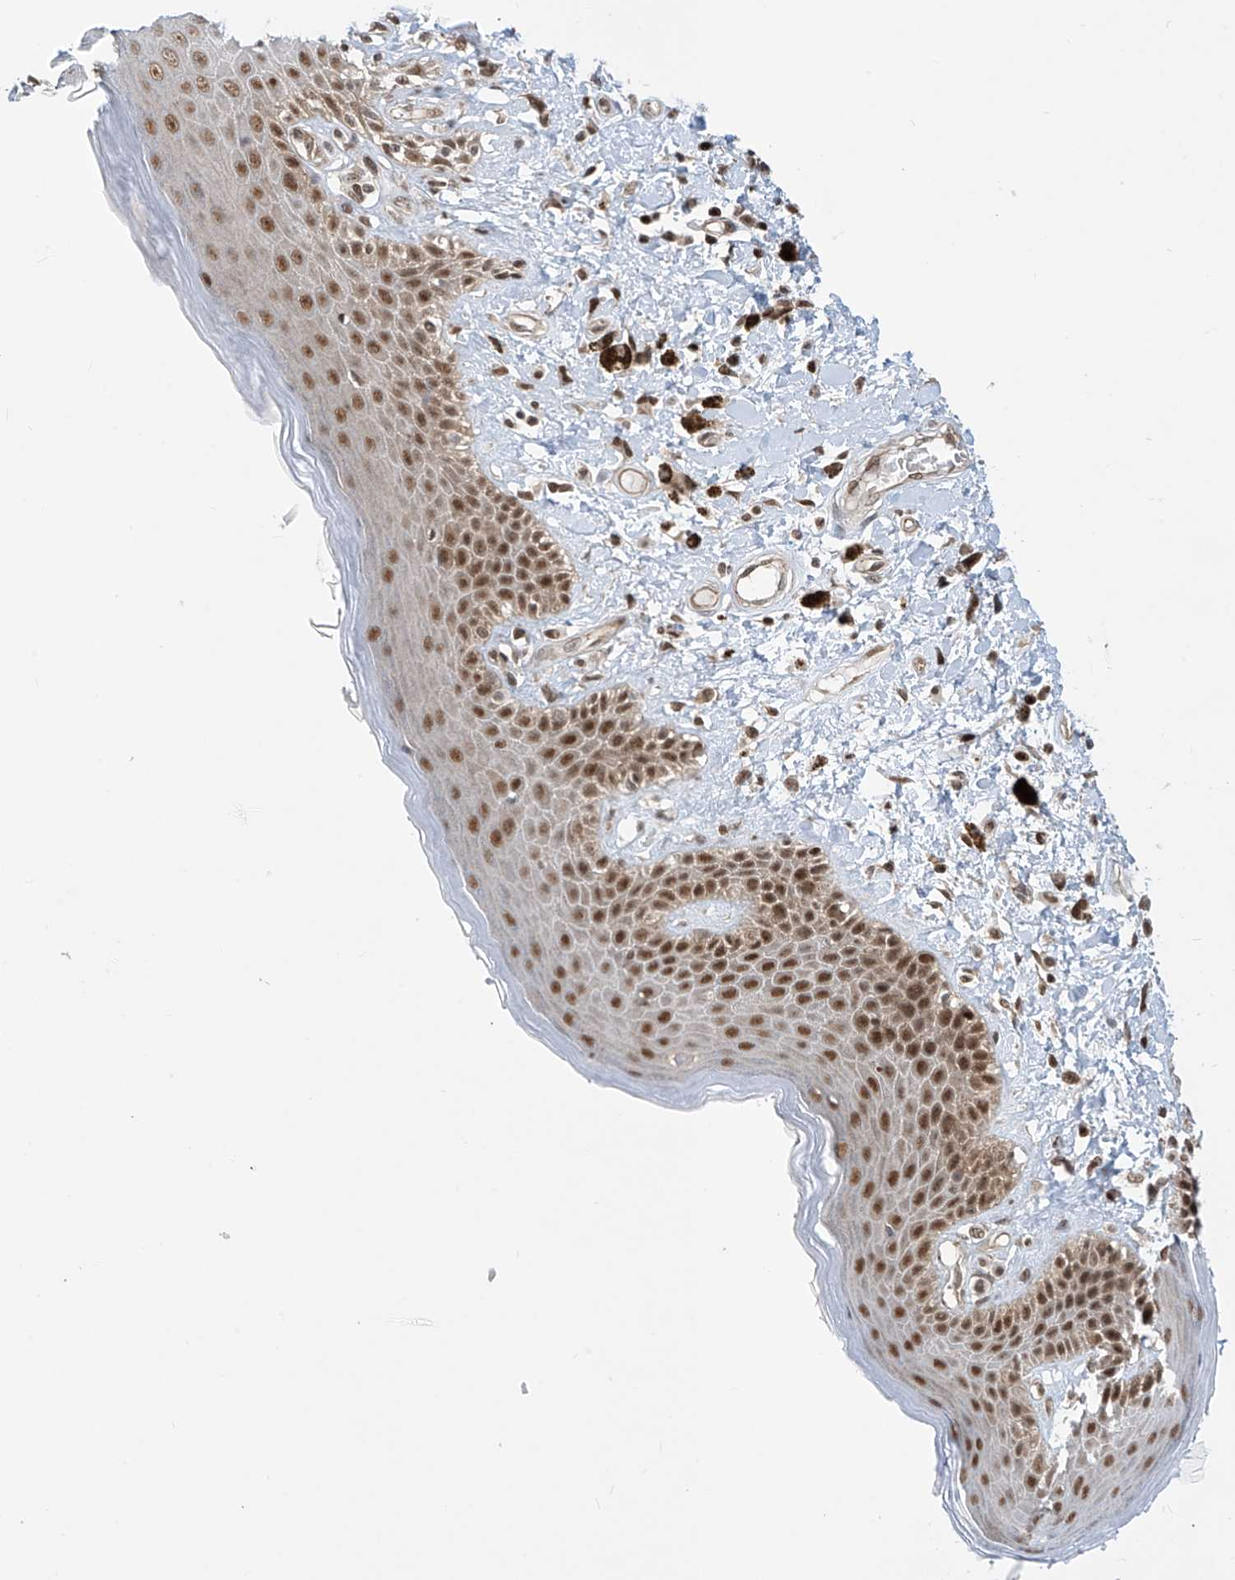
{"staining": {"intensity": "strong", "quantity": ">75%", "location": "cytoplasmic/membranous,nuclear"}, "tissue": "skin", "cell_type": "Epidermal cells", "image_type": "normal", "snomed": [{"axis": "morphology", "description": "Normal tissue, NOS"}, {"axis": "topography", "description": "Anal"}], "caption": "Immunohistochemistry photomicrograph of benign human skin stained for a protein (brown), which shows high levels of strong cytoplasmic/membranous,nuclear positivity in approximately >75% of epidermal cells.", "gene": "LAGE3", "patient": {"sex": "female", "age": 78}}